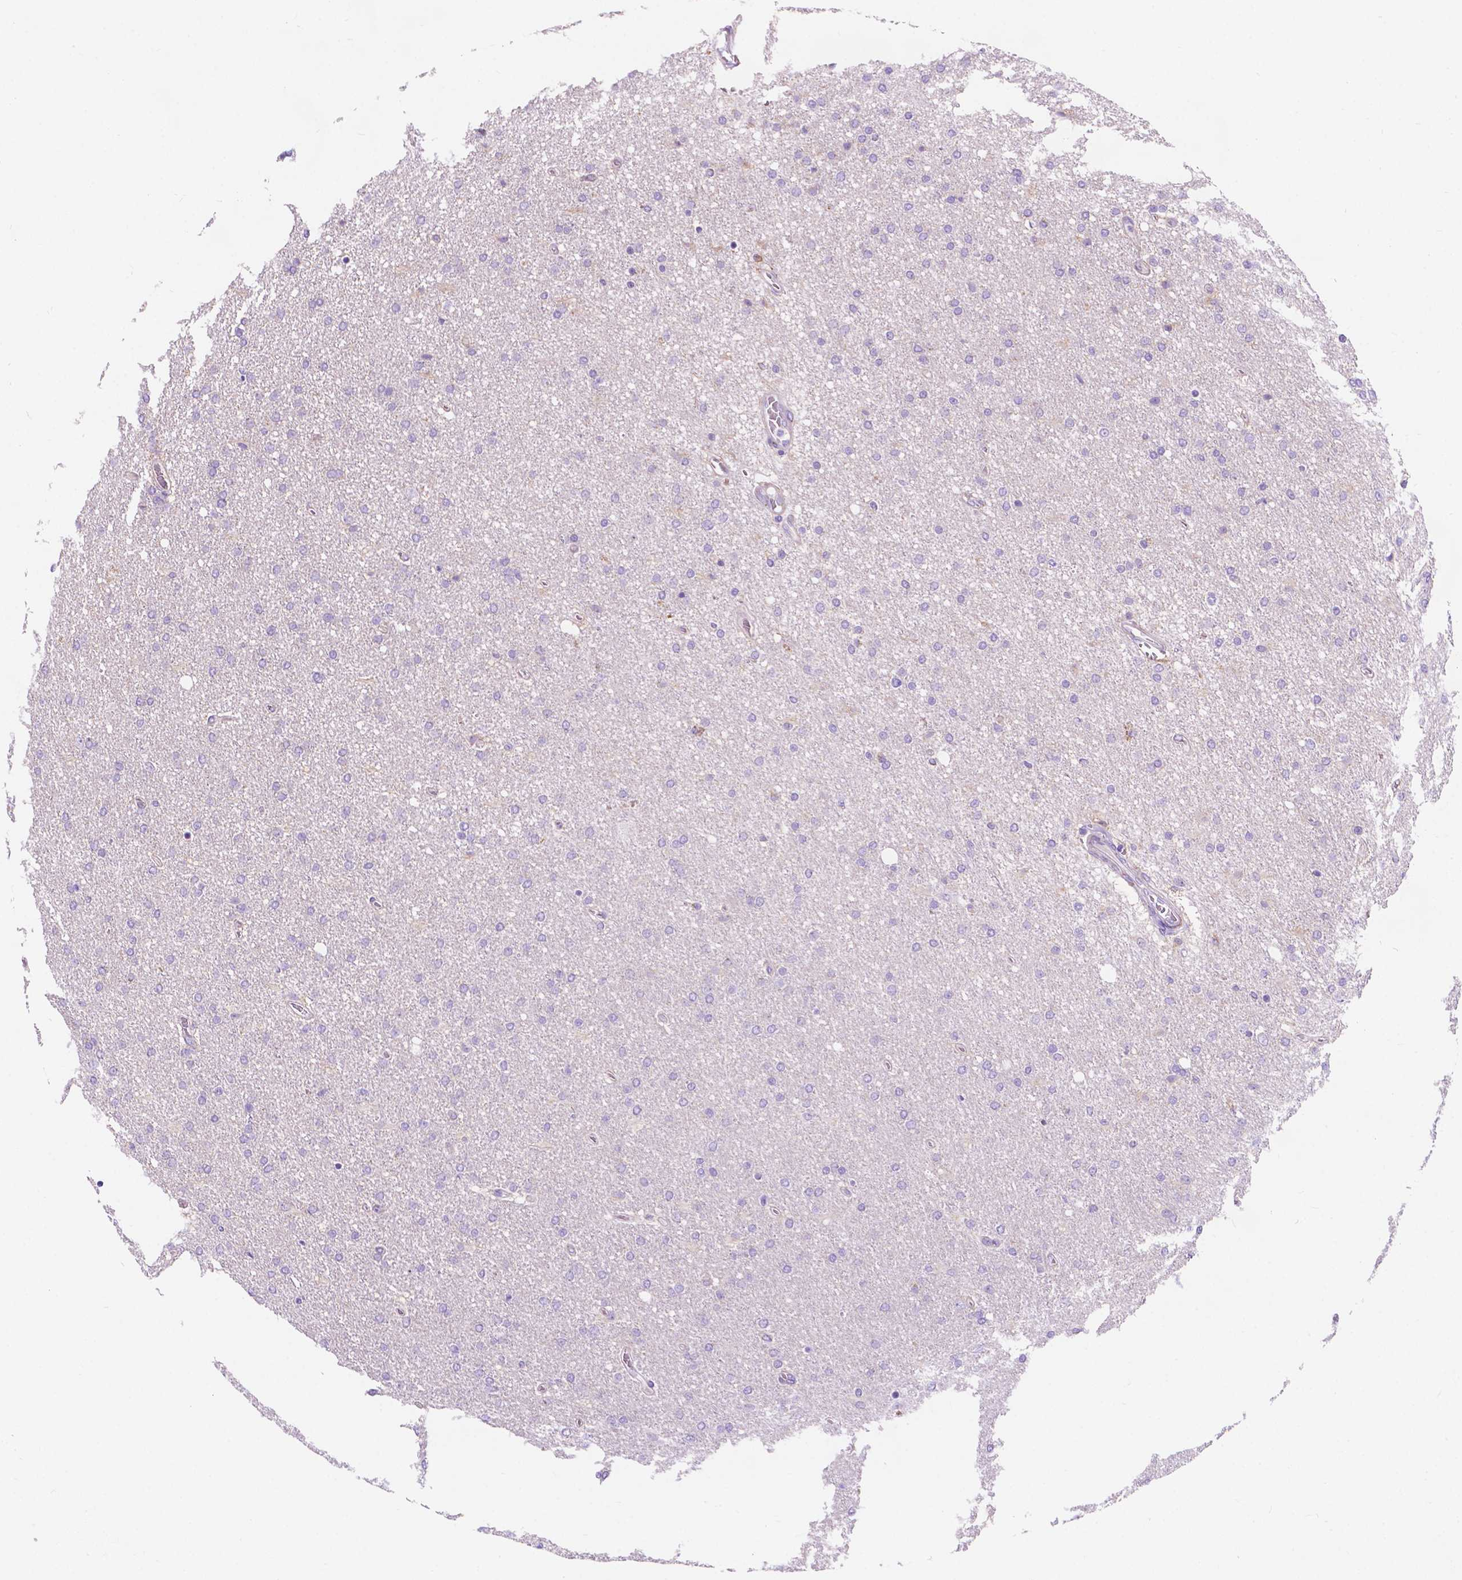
{"staining": {"intensity": "negative", "quantity": "none", "location": "none"}, "tissue": "glioma", "cell_type": "Tumor cells", "image_type": "cancer", "snomed": [{"axis": "morphology", "description": "Glioma, malignant, High grade"}, {"axis": "topography", "description": "Cerebral cortex"}], "caption": "Tumor cells are negative for brown protein staining in malignant glioma (high-grade).", "gene": "TRPV5", "patient": {"sex": "male", "age": 70}}